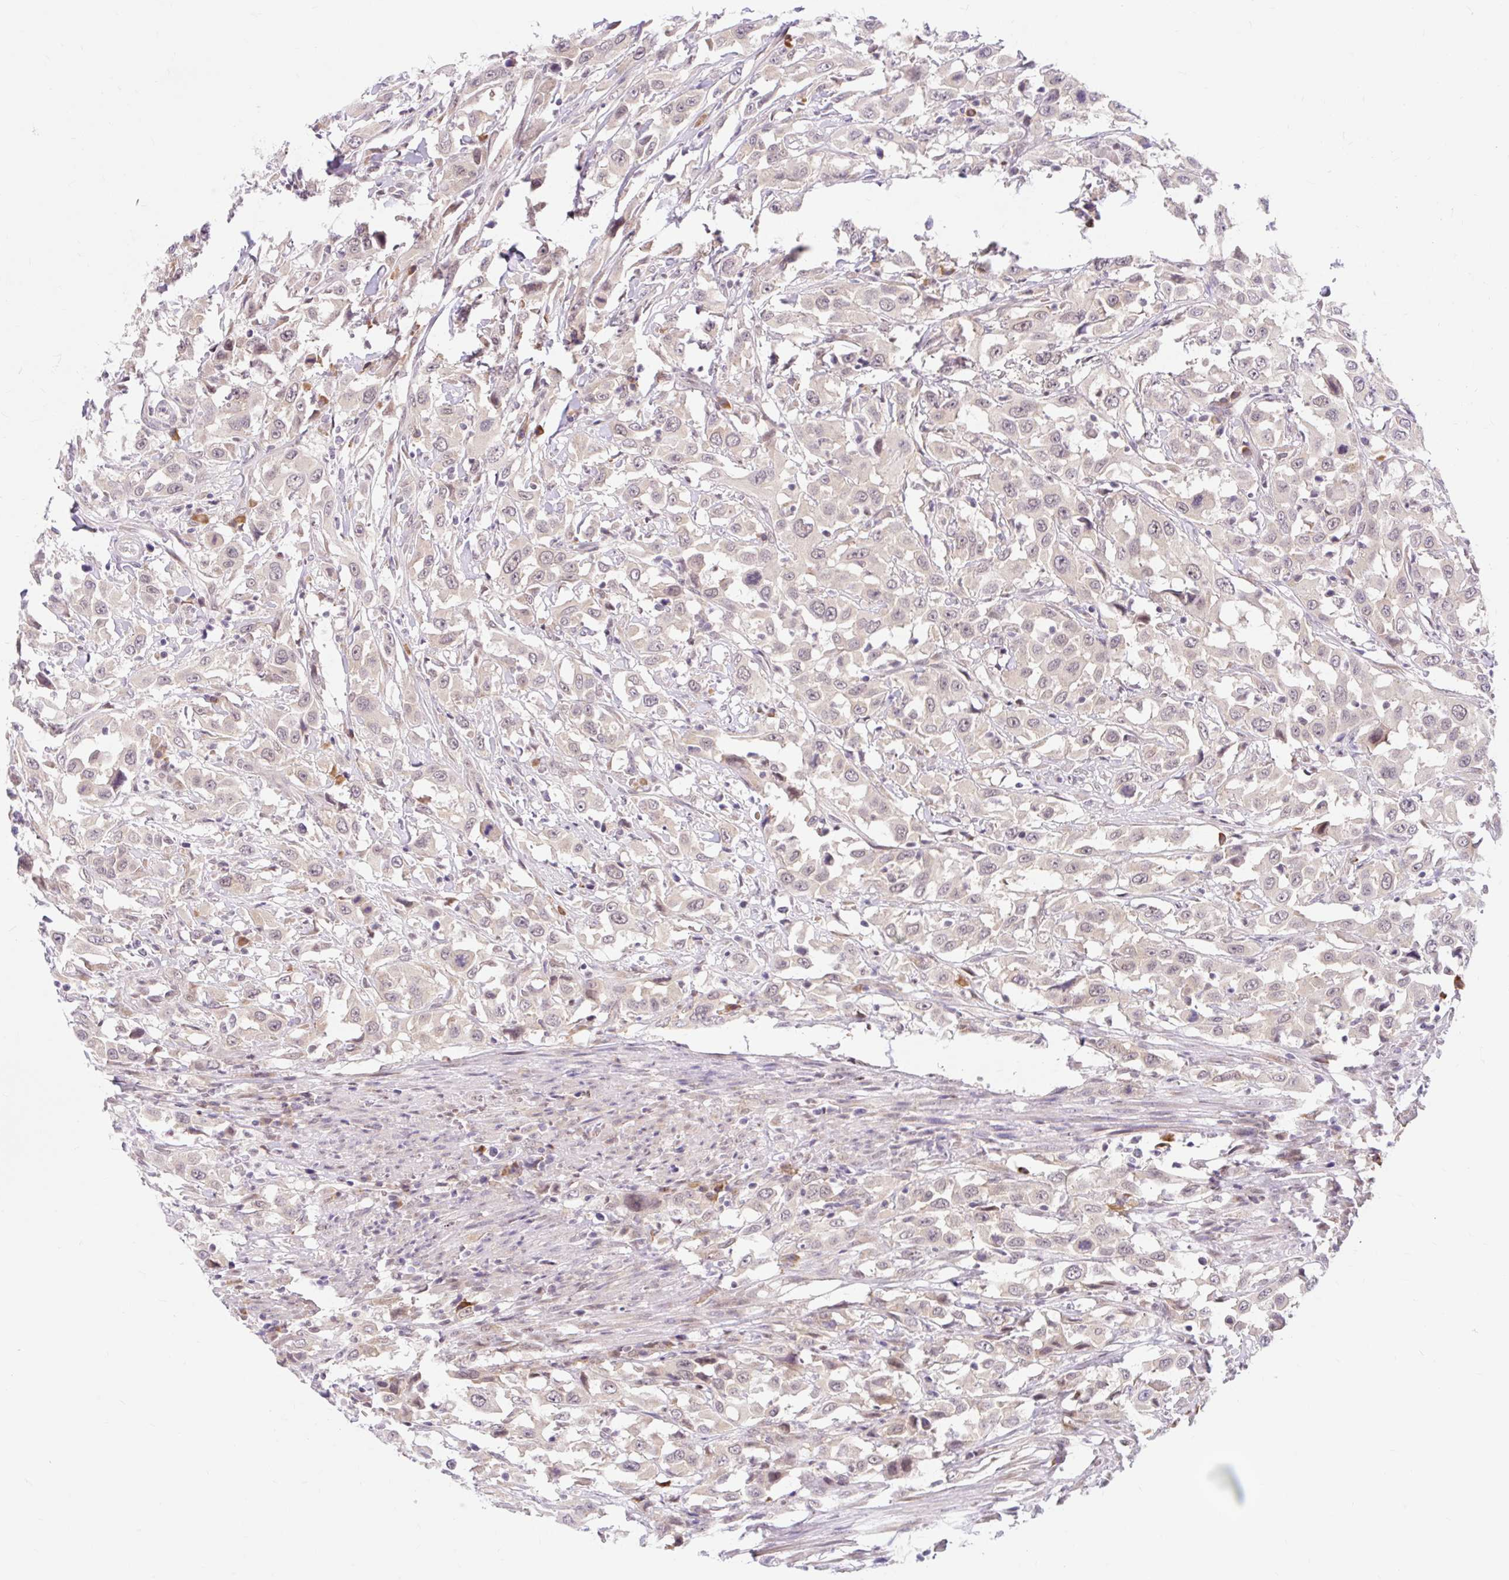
{"staining": {"intensity": "weak", "quantity": "<25%", "location": "cytoplasmic/membranous"}, "tissue": "urothelial cancer", "cell_type": "Tumor cells", "image_type": "cancer", "snomed": [{"axis": "morphology", "description": "Urothelial carcinoma, High grade"}, {"axis": "topography", "description": "Urinary bladder"}], "caption": "The immunohistochemistry (IHC) photomicrograph has no significant expression in tumor cells of urothelial carcinoma (high-grade) tissue.", "gene": "SRSF10", "patient": {"sex": "male", "age": 61}}